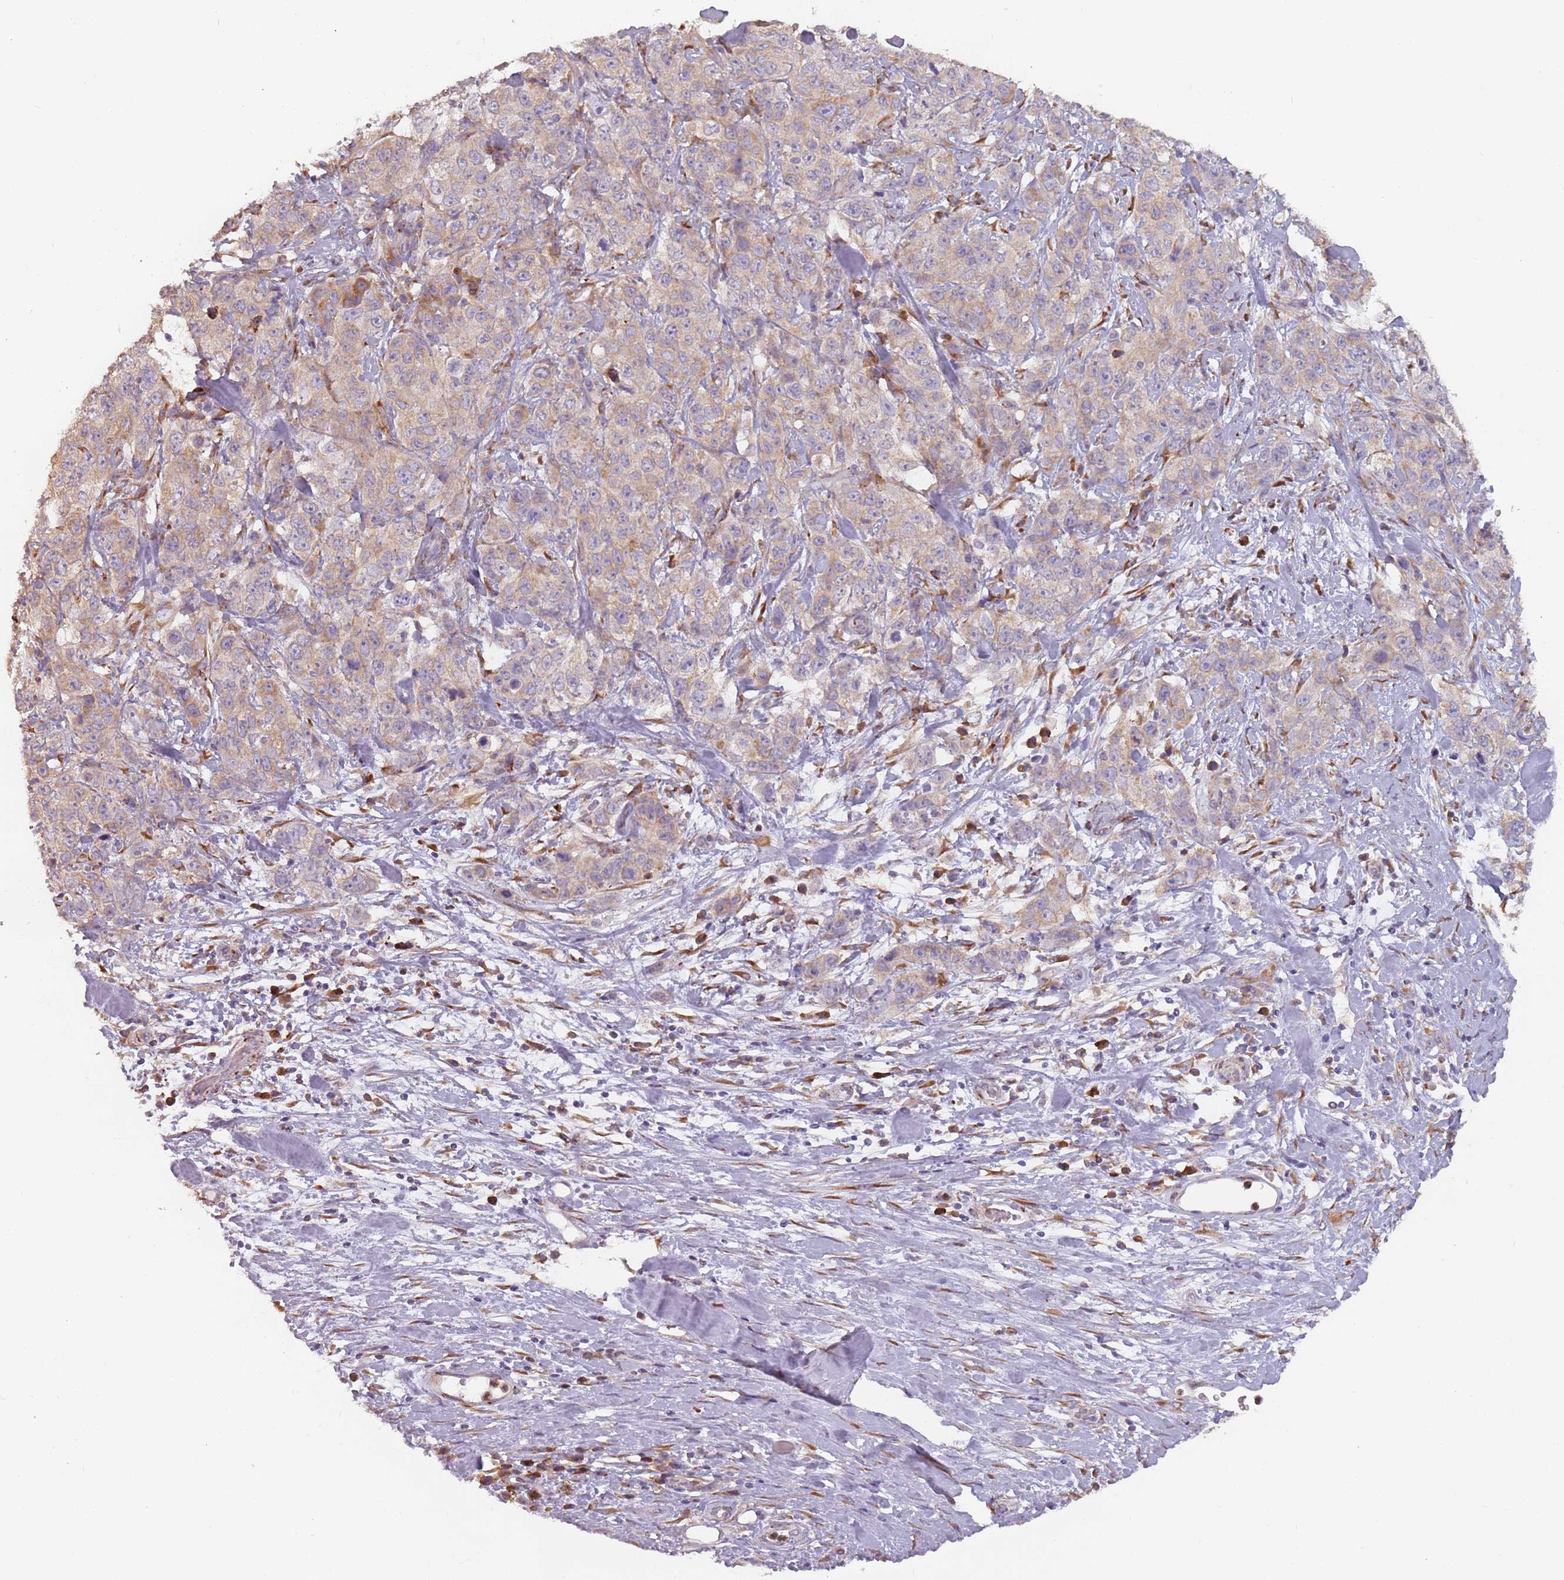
{"staining": {"intensity": "weak", "quantity": ">75%", "location": "cytoplasmic/membranous"}, "tissue": "stomach cancer", "cell_type": "Tumor cells", "image_type": "cancer", "snomed": [{"axis": "morphology", "description": "Adenocarcinoma, NOS"}, {"axis": "topography", "description": "Stomach"}], "caption": "Protein expression analysis of human stomach cancer (adenocarcinoma) reveals weak cytoplasmic/membranous expression in about >75% of tumor cells.", "gene": "RPS9", "patient": {"sex": "male", "age": 48}}